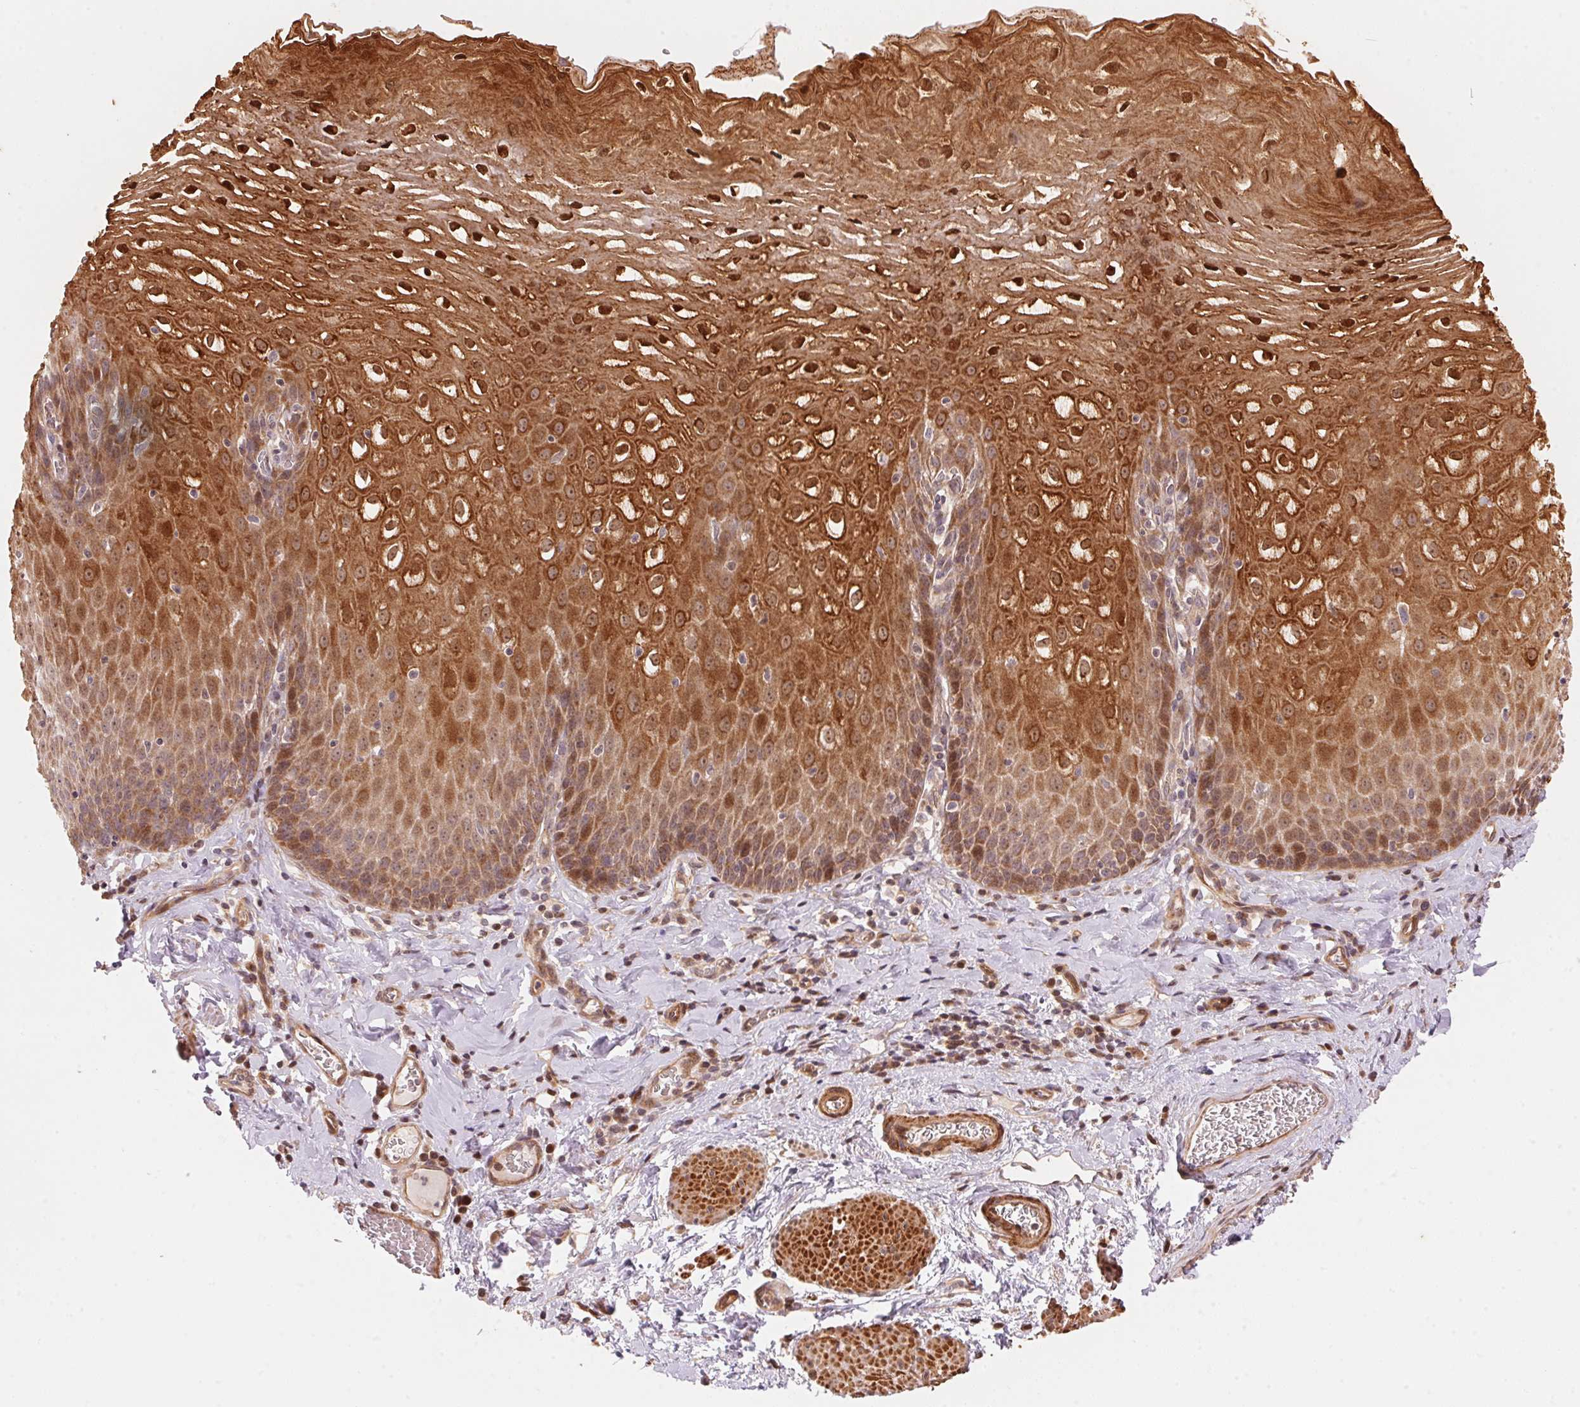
{"staining": {"intensity": "moderate", "quantity": ">75%", "location": "cytoplasmic/membranous,nuclear"}, "tissue": "esophagus", "cell_type": "Squamous epithelial cells", "image_type": "normal", "snomed": [{"axis": "morphology", "description": "Normal tissue, NOS"}, {"axis": "topography", "description": "Esophagus"}], "caption": "Immunohistochemistry (DAB) staining of normal human esophagus reveals moderate cytoplasmic/membranous,nuclear protein expression in approximately >75% of squamous epithelial cells.", "gene": "TNIP2", "patient": {"sex": "male", "age": 68}}